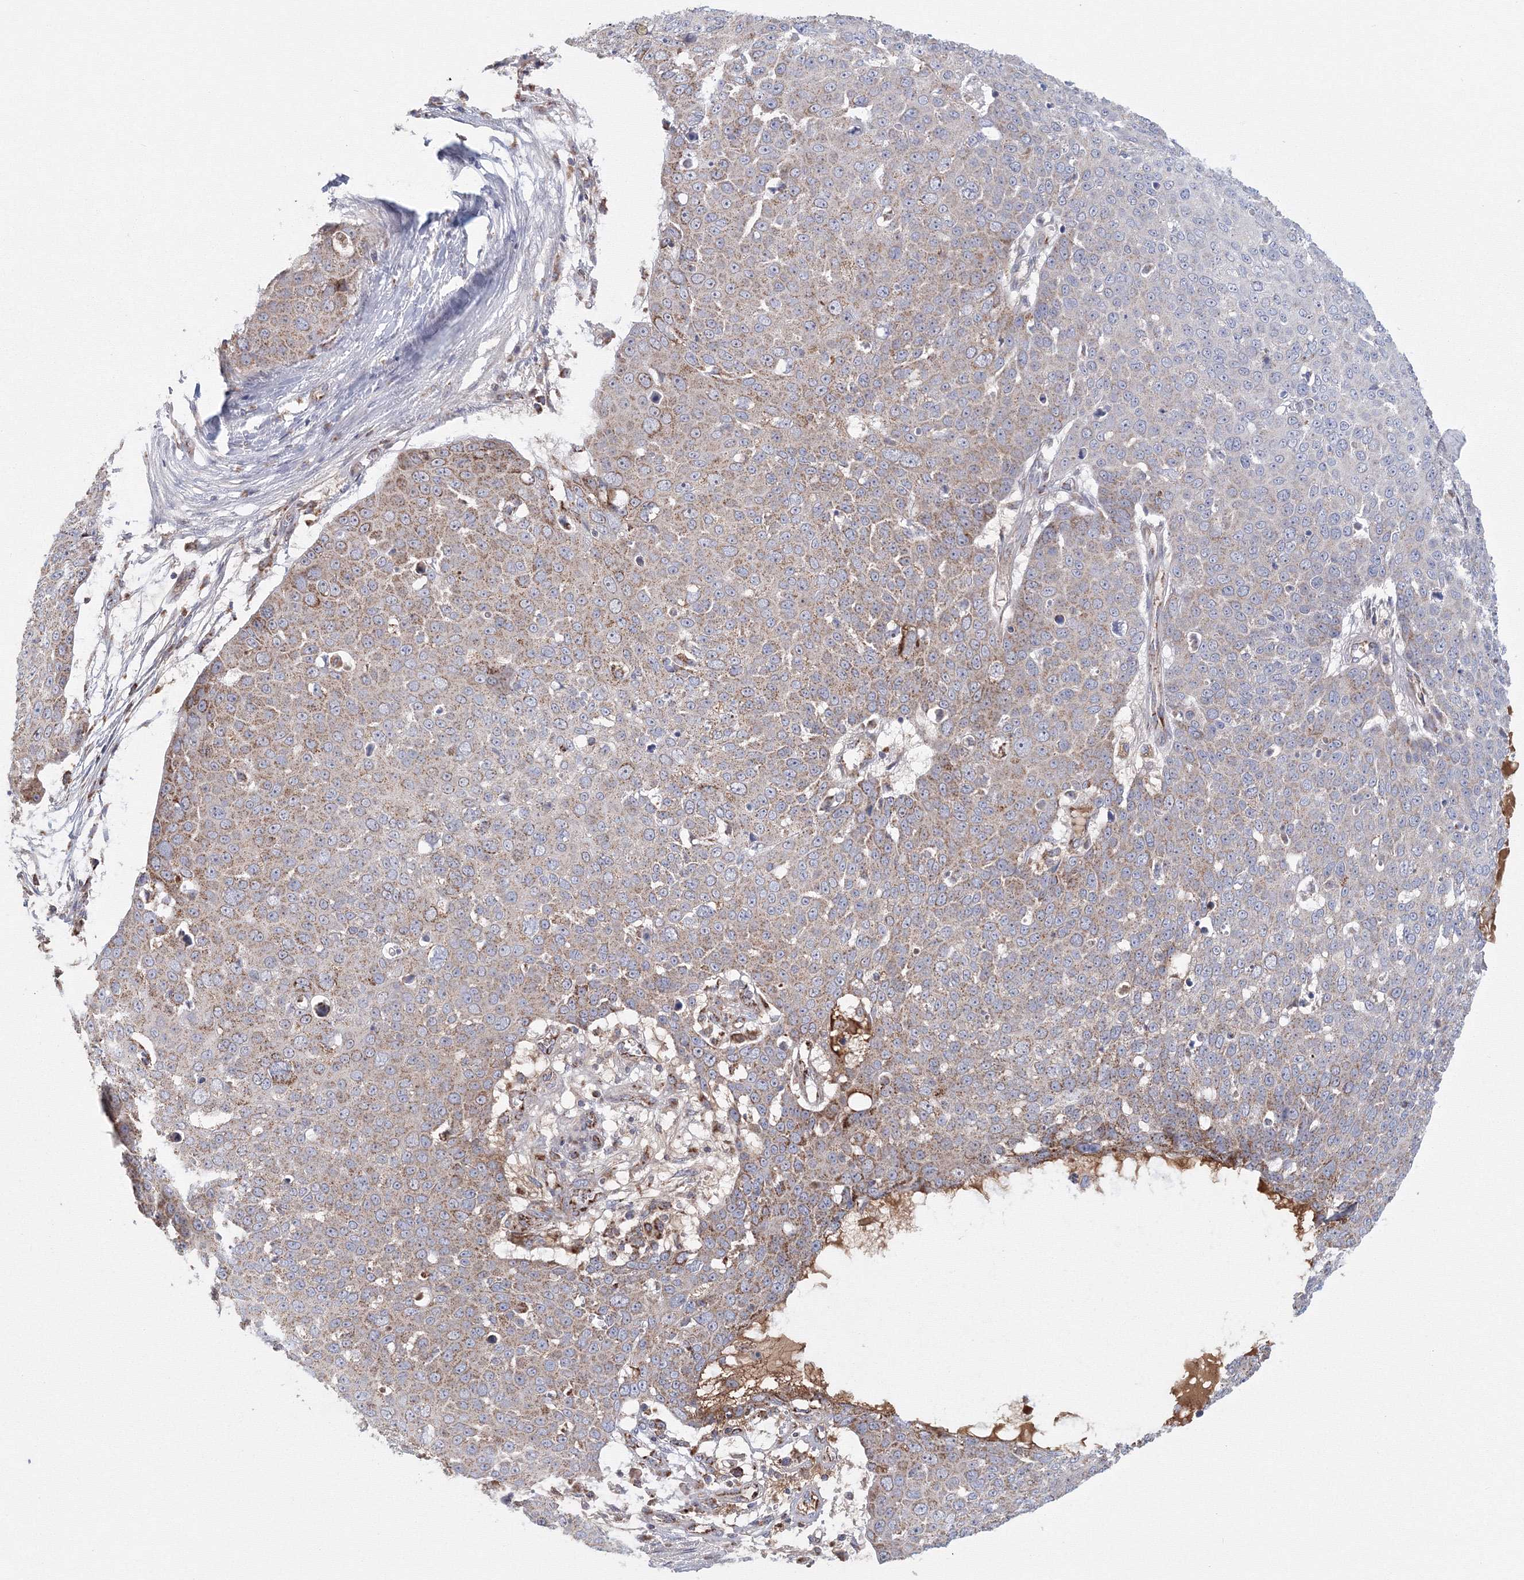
{"staining": {"intensity": "weak", "quantity": "25%-75%", "location": "cytoplasmic/membranous"}, "tissue": "skin cancer", "cell_type": "Tumor cells", "image_type": "cancer", "snomed": [{"axis": "morphology", "description": "Squamous cell carcinoma, NOS"}, {"axis": "topography", "description": "Skin"}], "caption": "Weak cytoplasmic/membranous protein expression is identified in approximately 25%-75% of tumor cells in skin cancer.", "gene": "GRPEL1", "patient": {"sex": "male", "age": 71}}